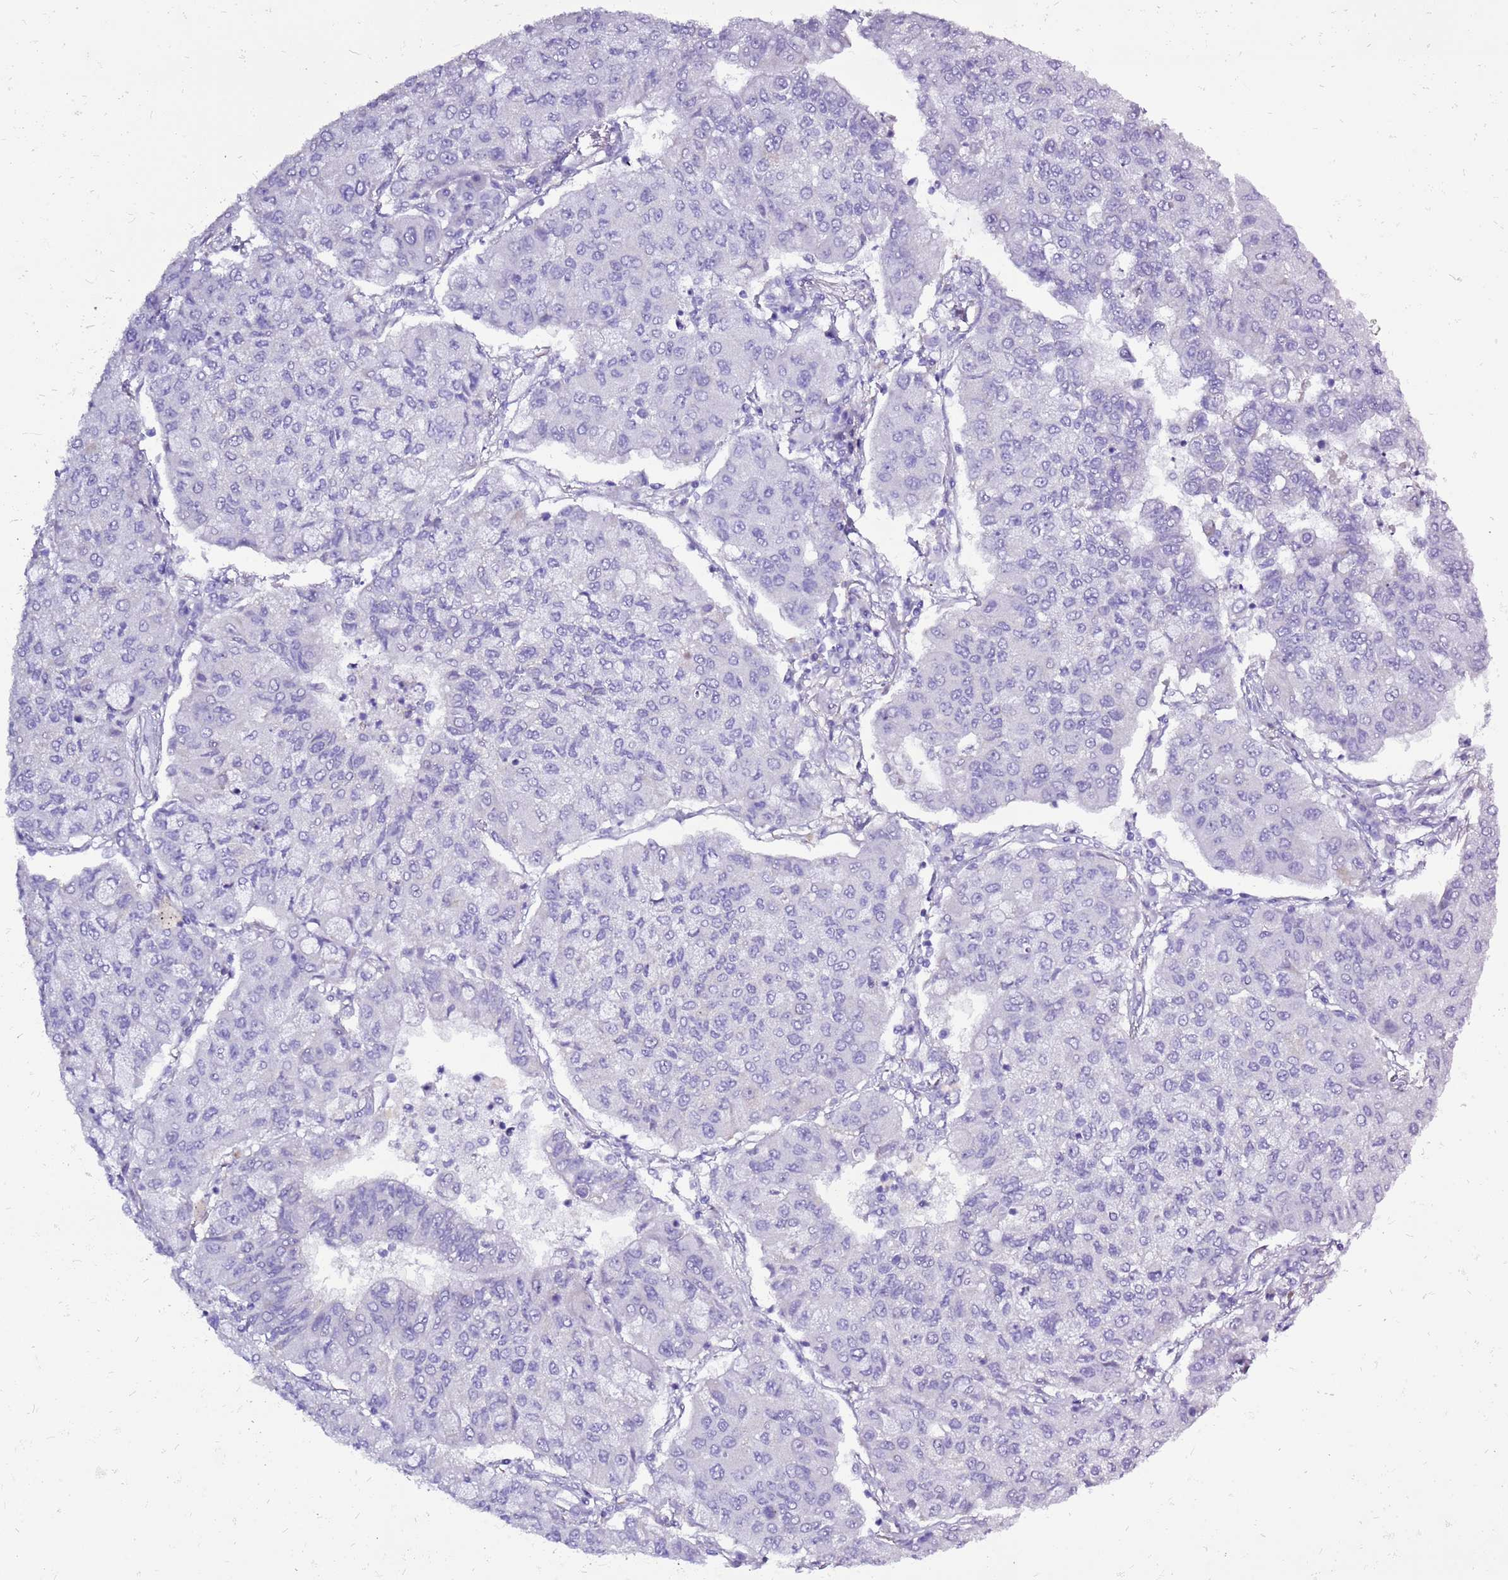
{"staining": {"intensity": "negative", "quantity": "none", "location": "none"}, "tissue": "lung cancer", "cell_type": "Tumor cells", "image_type": "cancer", "snomed": [{"axis": "morphology", "description": "Squamous cell carcinoma, NOS"}, {"axis": "topography", "description": "Lung"}], "caption": "Lung squamous cell carcinoma was stained to show a protein in brown. There is no significant staining in tumor cells.", "gene": "ACSS3", "patient": {"sex": "male", "age": 74}}